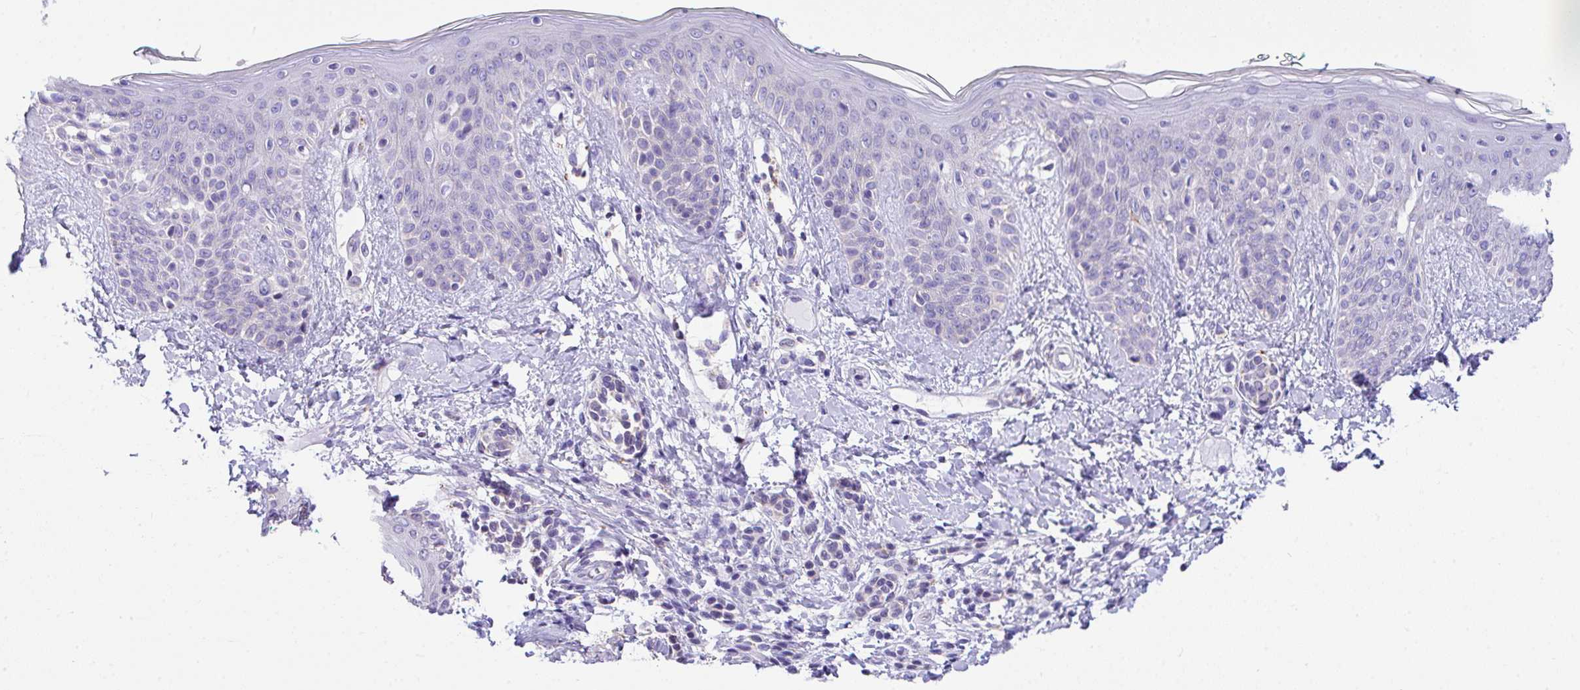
{"staining": {"intensity": "negative", "quantity": "none", "location": "none"}, "tissue": "skin", "cell_type": "Fibroblasts", "image_type": "normal", "snomed": [{"axis": "morphology", "description": "Normal tissue, NOS"}, {"axis": "topography", "description": "Skin"}], "caption": "IHC micrograph of unremarkable human skin stained for a protein (brown), which displays no expression in fibroblasts. (DAB (3,3'-diaminobenzidine) immunohistochemistry (IHC), high magnification).", "gene": "NLRP8", "patient": {"sex": "male", "age": 16}}